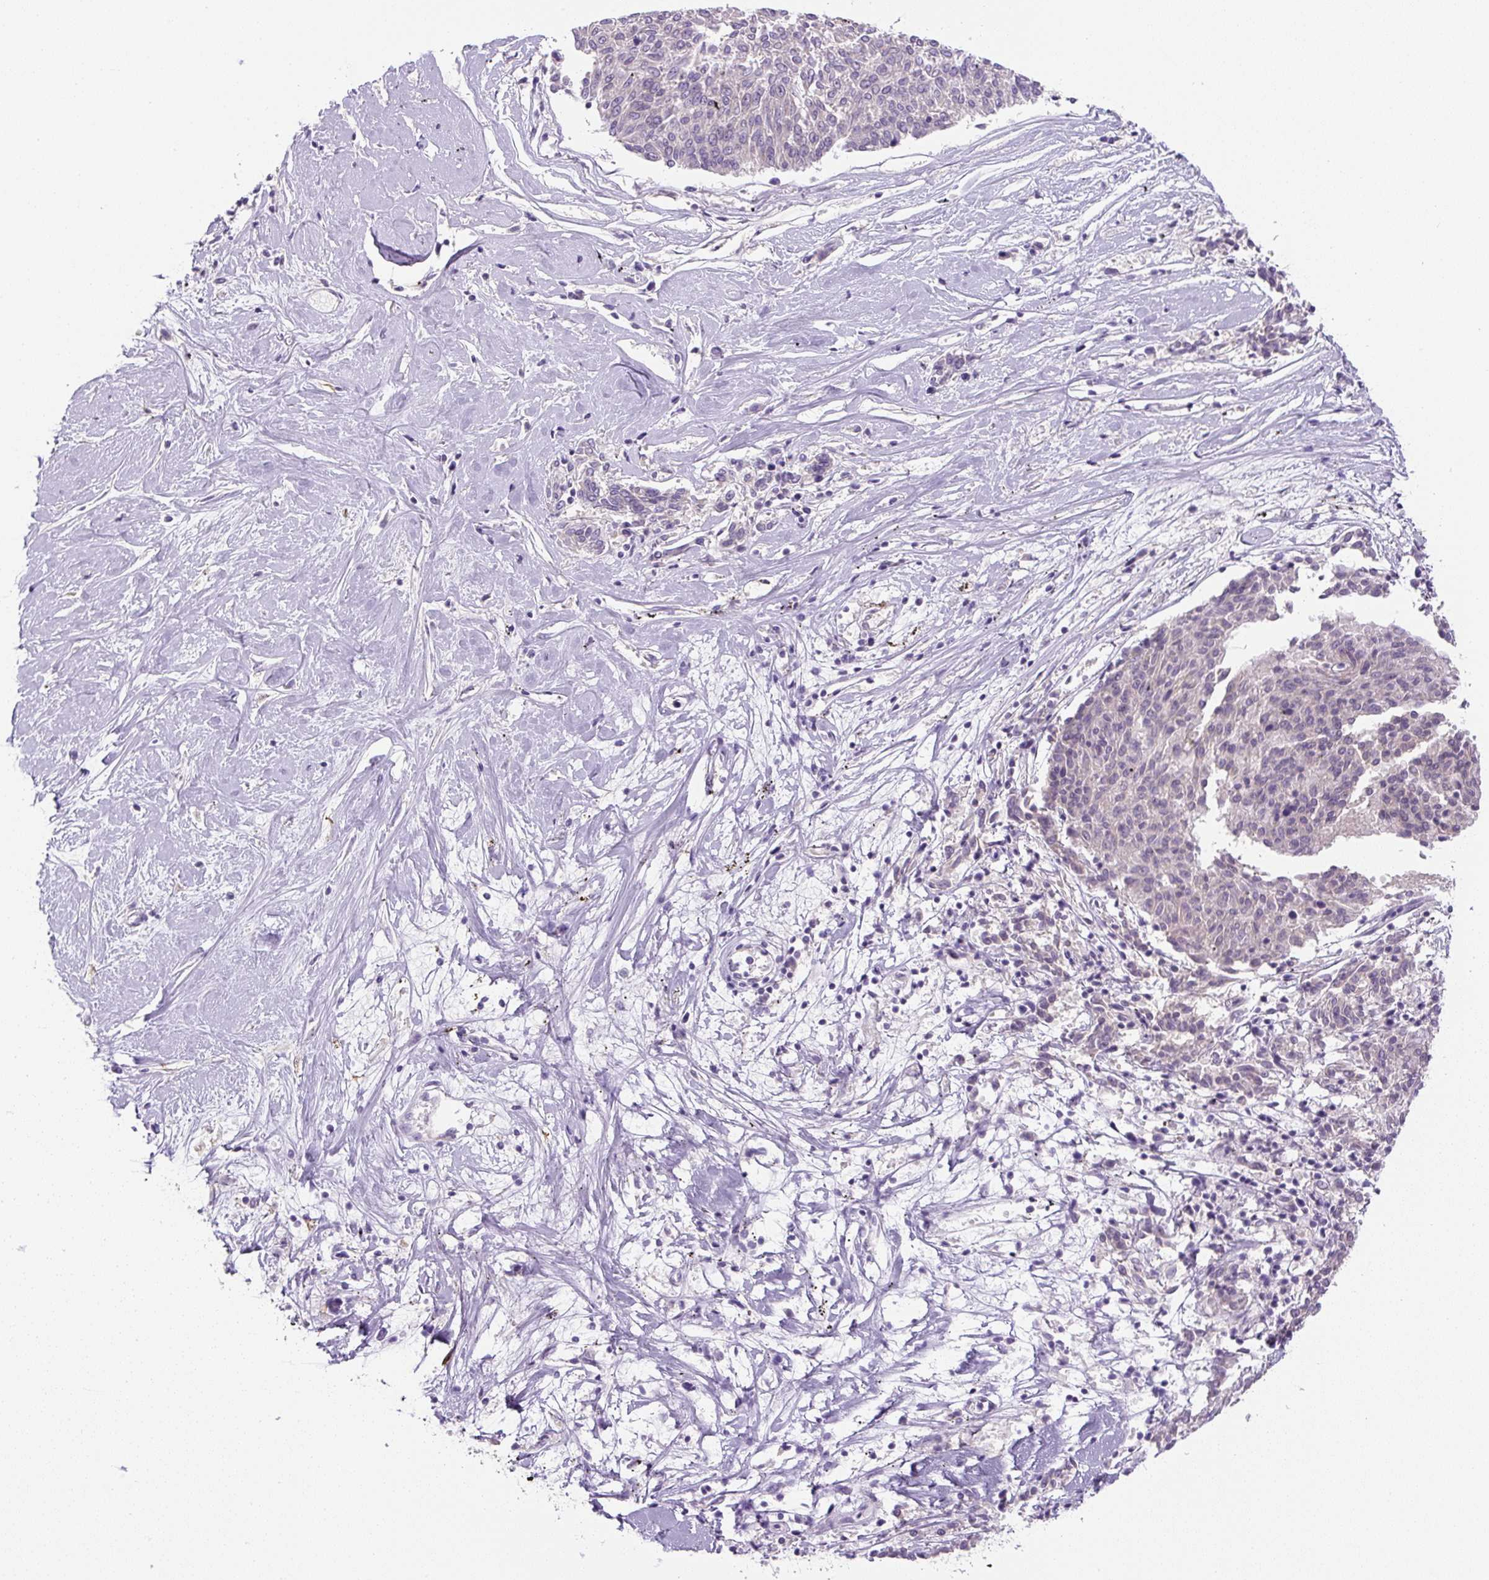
{"staining": {"intensity": "negative", "quantity": "none", "location": "none"}, "tissue": "melanoma", "cell_type": "Tumor cells", "image_type": "cancer", "snomed": [{"axis": "morphology", "description": "Malignant melanoma, NOS"}, {"axis": "topography", "description": "Skin"}], "caption": "There is no significant staining in tumor cells of melanoma.", "gene": "UBL3", "patient": {"sex": "female", "age": 72}}